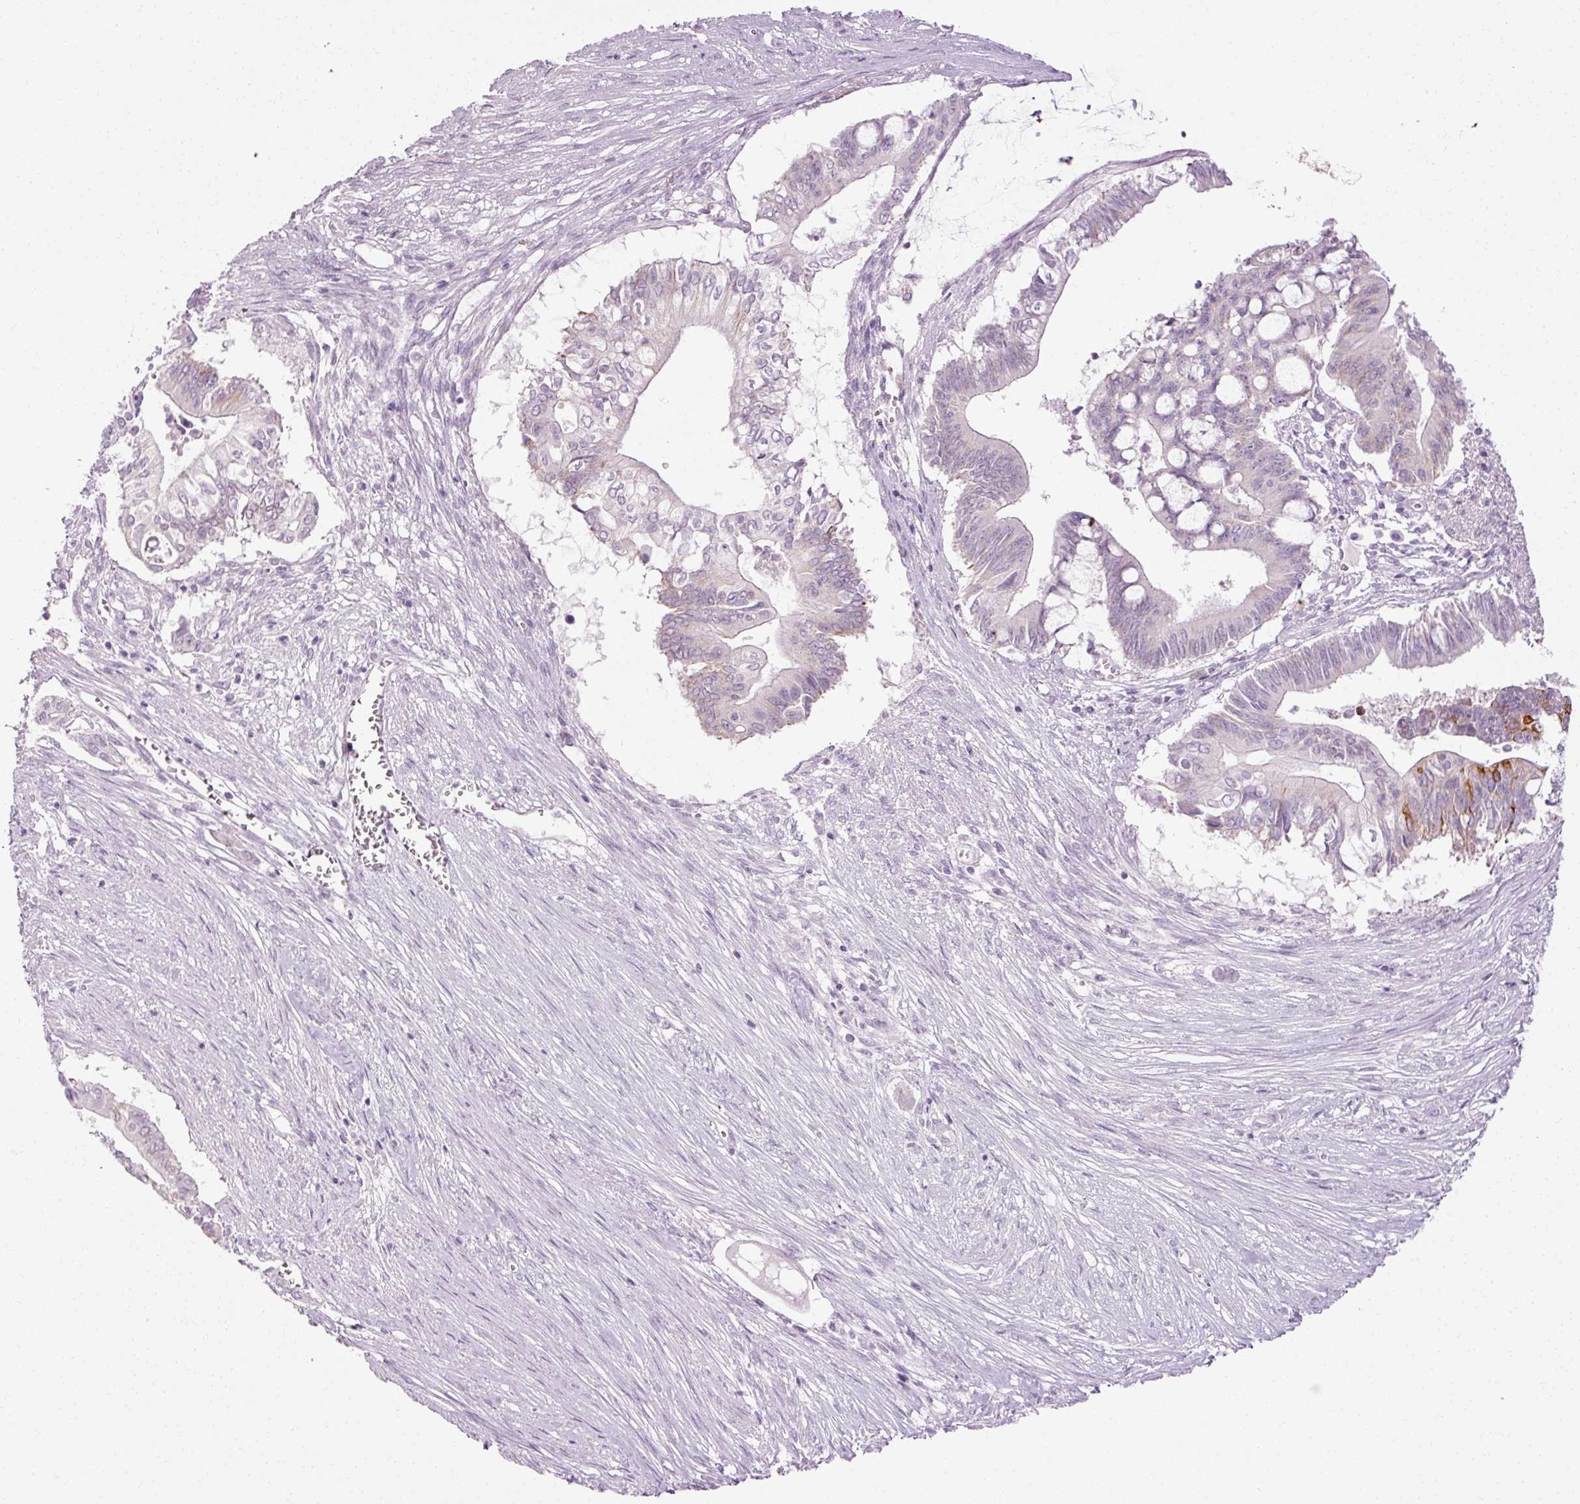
{"staining": {"intensity": "moderate", "quantity": "<25%", "location": "cytoplasmic/membranous"}, "tissue": "pancreatic cancer", "cell_type": "Tumor cells", "image_type": "cancer", "snomed": [{"axis": "morphology", "description": "Adenocarcinoma, NOS"}, {"axis": "topography", "description": "Pancreas"}], "caption": "A brown stain shows moderate cytoplasmic/membranous expression of a protein in human pancreatic cancer tumor cells.", "gene": "ANKRD20A1", "patient": {"sex": "male", "age": 68}}